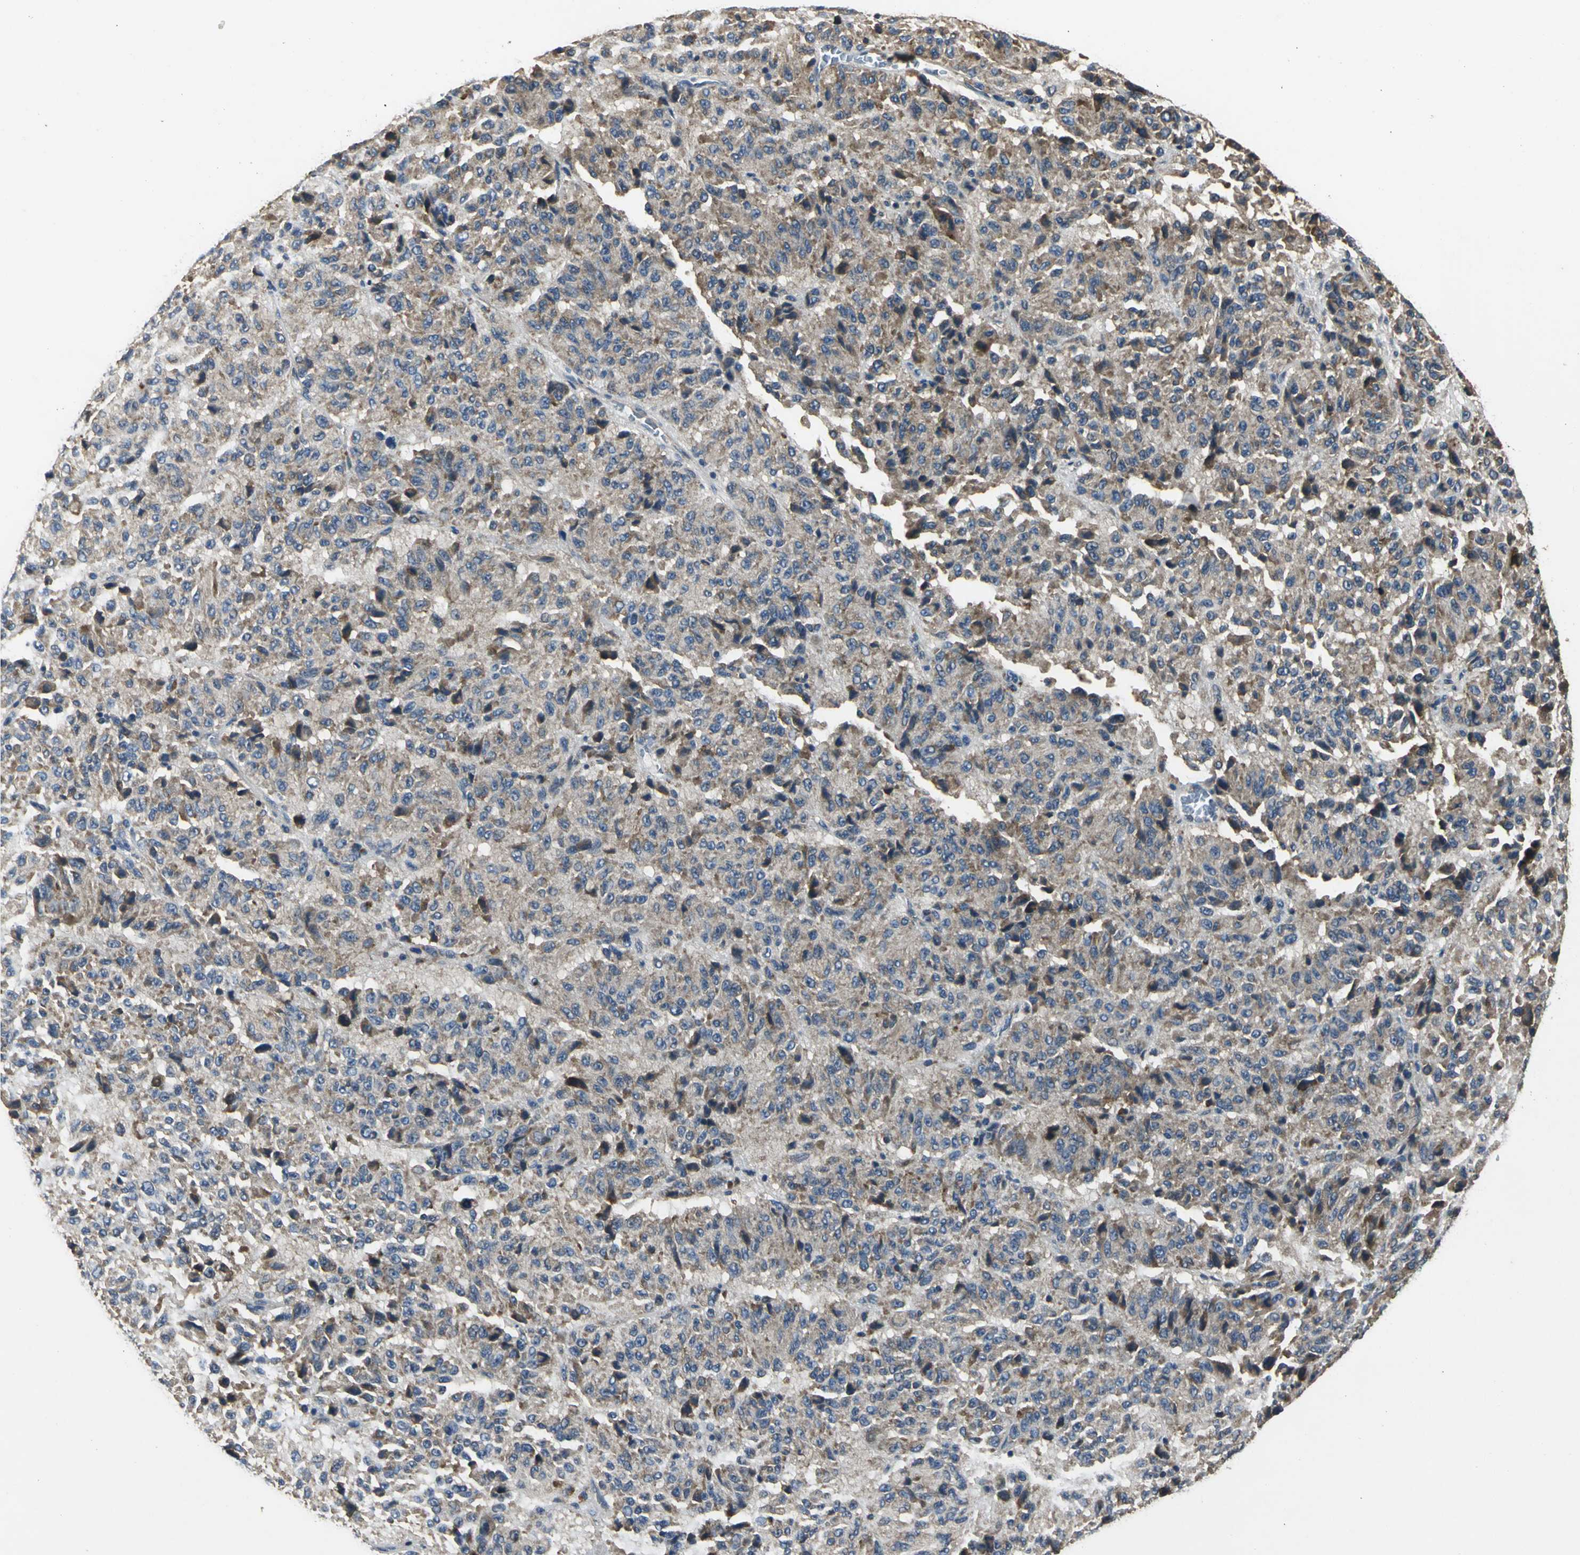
{"staining": {"intensity": "moderate", "quantity": ">75%", "location": "cytoplasmic/membranous"}, "tissue": "melanoma", "cell_type": "Tumor cells", "image_type": "cancer", "snomed": [{"axis": "morphology", "description": "Malignant melanoma, Metastatic site"}, {"axis": "topography", "description": "Lung"}], "caption": "Tumor cells display moderate cytoplasmic/membranous positivity in approximately >75% of cells in melanoma. The staining was performed using DAB, with brown indicating positive protein expression. Nuclei are stained blue with hematoxylin.", "gene": "IRF3", "patient": {"sex": "male", "age": 64}}